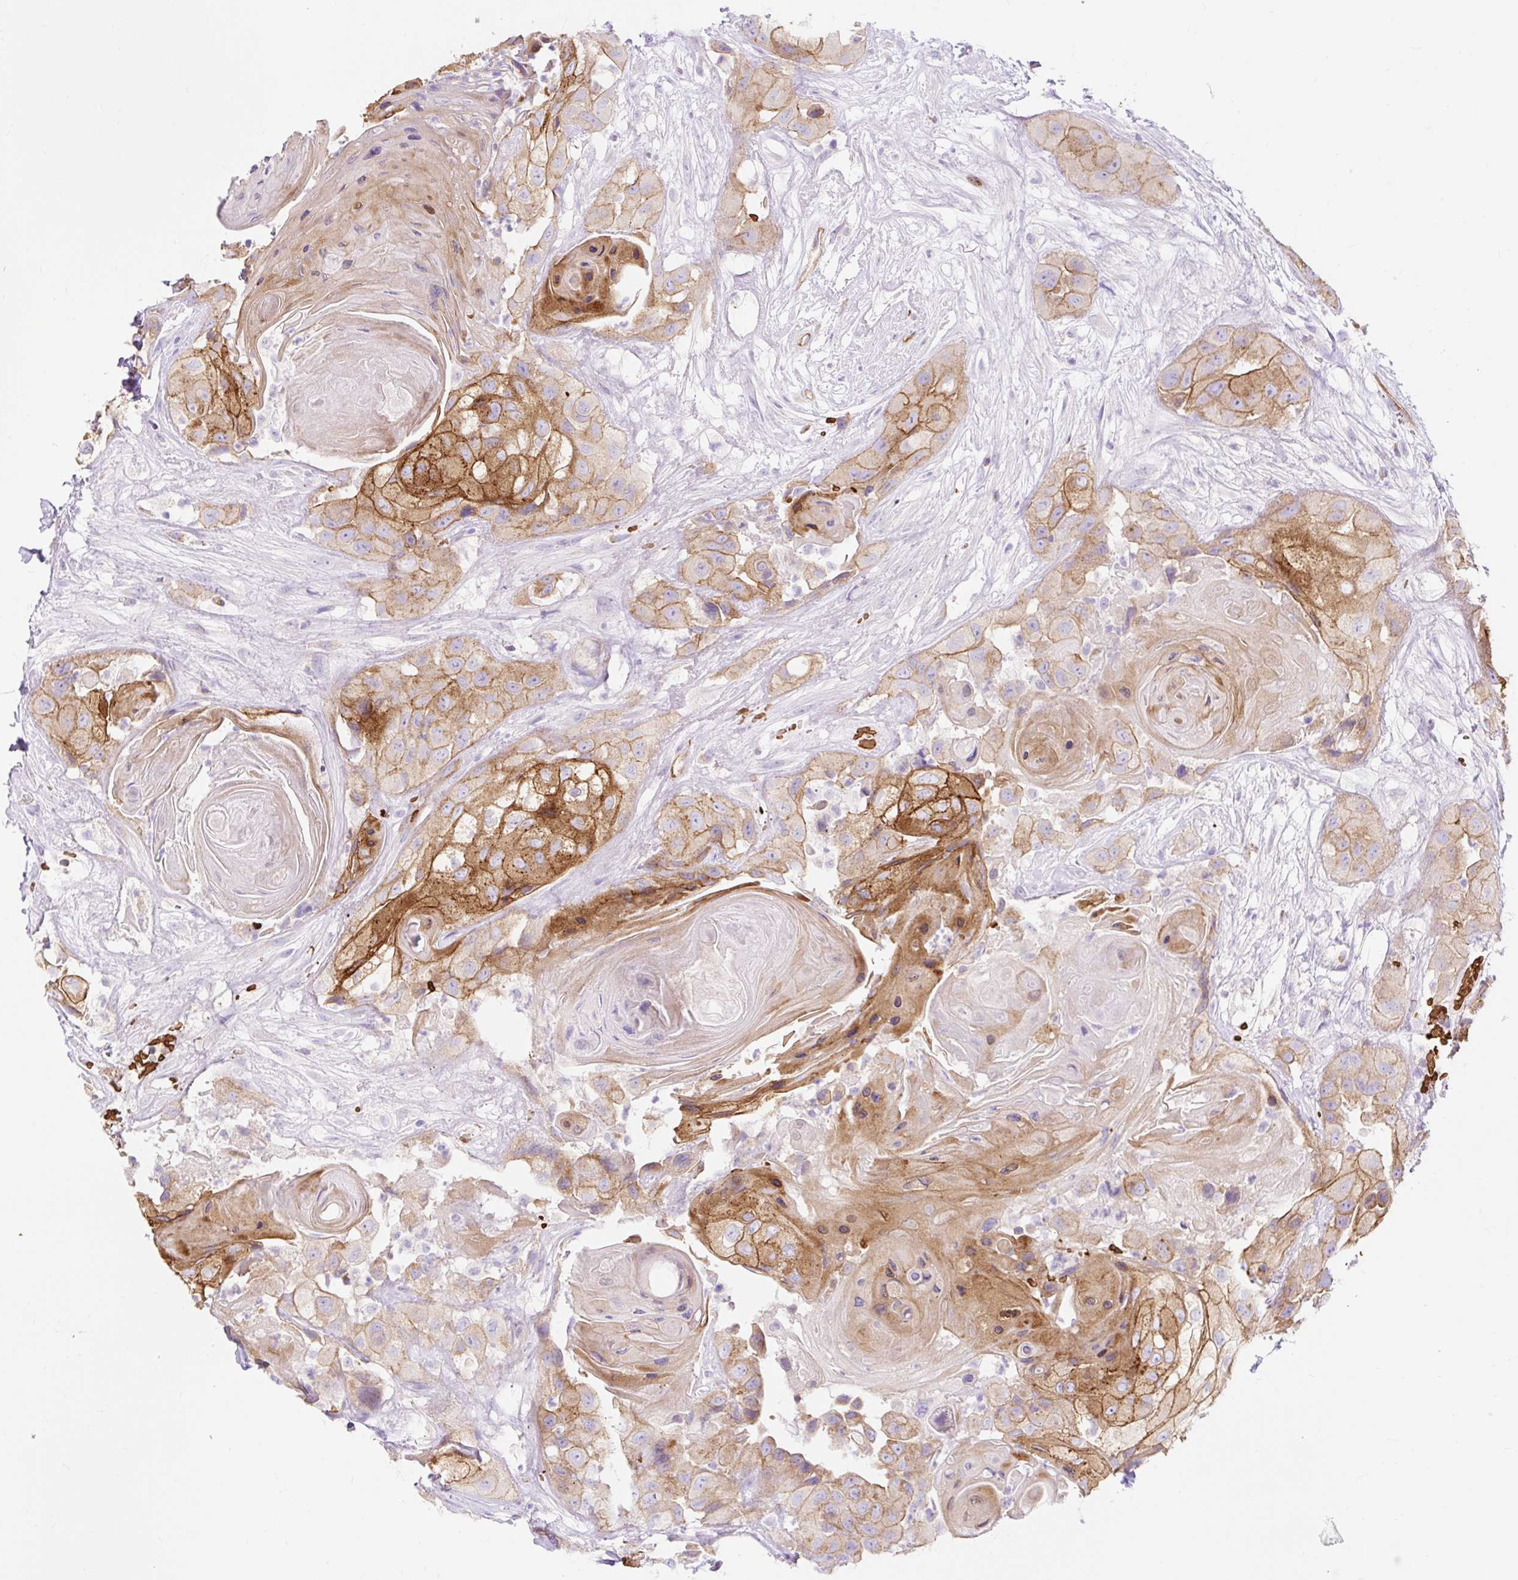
{"staining": {"intensity": "moderate", "quantity": "25%-75%", "location": "cytoplasmic/membranous"}, "tissue": "head and neck cancer", "cell_type": "Tumor cells", "image_type": "cancer", "snomed": [{"axis": "morphology", "description": "Squamous cell carcinoma, NOS"}, {"axis": "topography", "description": "Head-Neck"}], "caption": "IHC of human squamous cell carcinoma (head and neck) exhibits medium levels of moderate cytoplasmic/membranous expression in approximately 25%-75% of tumor cells. Nuclei are stained in blue.", "gene": "HIP1R", "patient": {"sex": "male", "age": 83}}